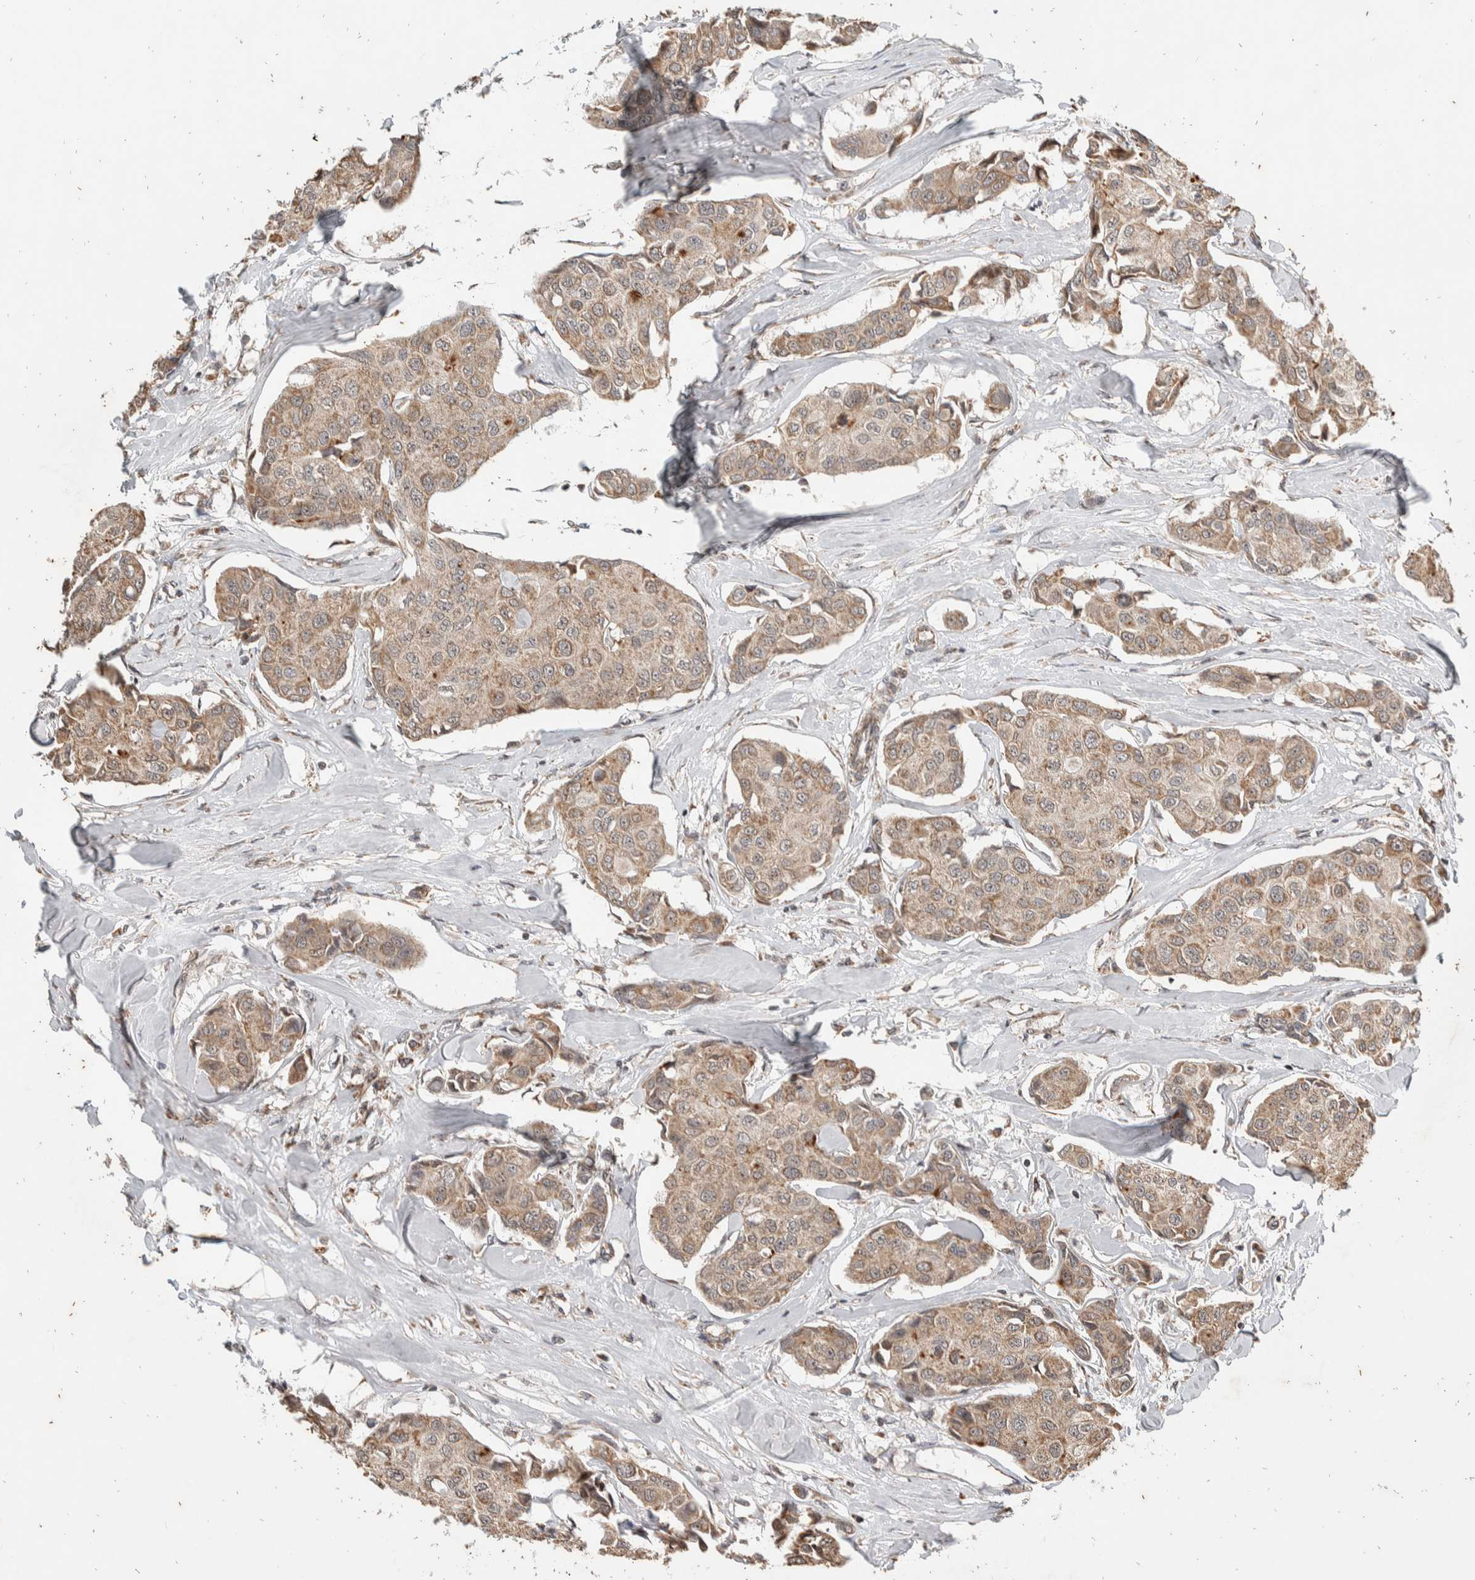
{"staining": {"intensity": "weak", "quantity": ">75%", "location": "cytoplasmic/membranous"}, "tissue": "breast cancer", "cell_type": "Tumor cells", "image_type": "cancer", "snomed": [{"axis": "morphology", "description": "Duct carcinoma"}, {"axis": "topography", "description": "Breast"}], "caption": "Tumor cells show low levels of weak cytoplasmic/membranous positivity in about >75% of cells in breast invasive ductal carcinoma.", "gene": "ATXN7L1", "patient": {"sex": "female", "age": 80}}